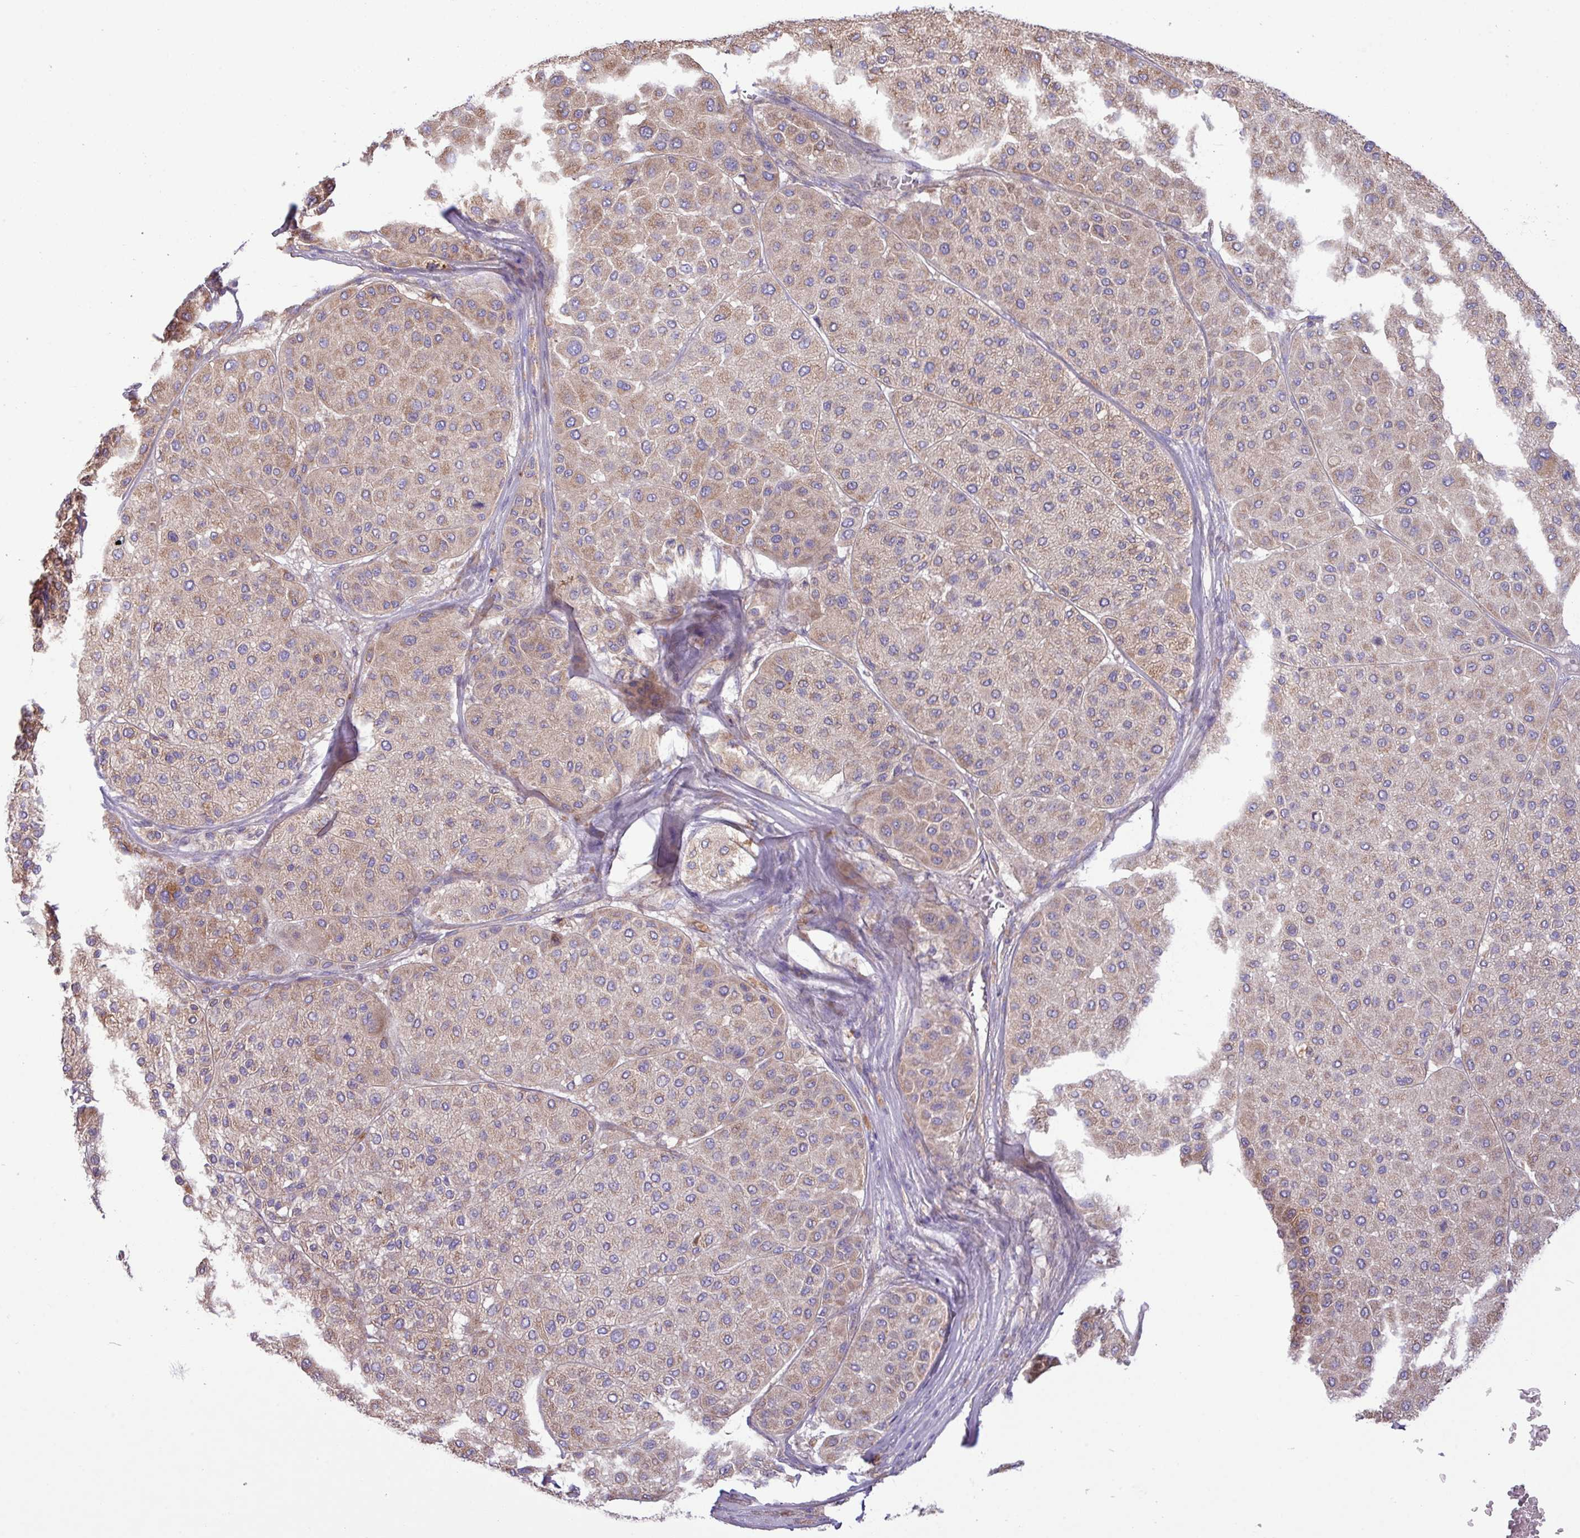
{"staining": {"intensity": "weak", "quantity": ">75%", "location": "cytoplasmic/membranous"}, "tissue": "melanoma", "cell_type": "Tumor cells", "image_type": "cancer", "snomed": [{"axis": "morphology", "description": "Malignant melanoma, Metastatic site"}, {"axis": "topography", "description": "Smooth muscle"}], "caption": "Brown immunohistochemical staining in melanoma reveals weak cytoplasmic/membranous expression in about >75% of tumor cells. The protein is stained brown, and the nuclei are stained in blue (DAB IHC with brightfield microscopy, high magnification).", "gene": "PPM1J", "patient": {"sex": "male", "age": 41}}